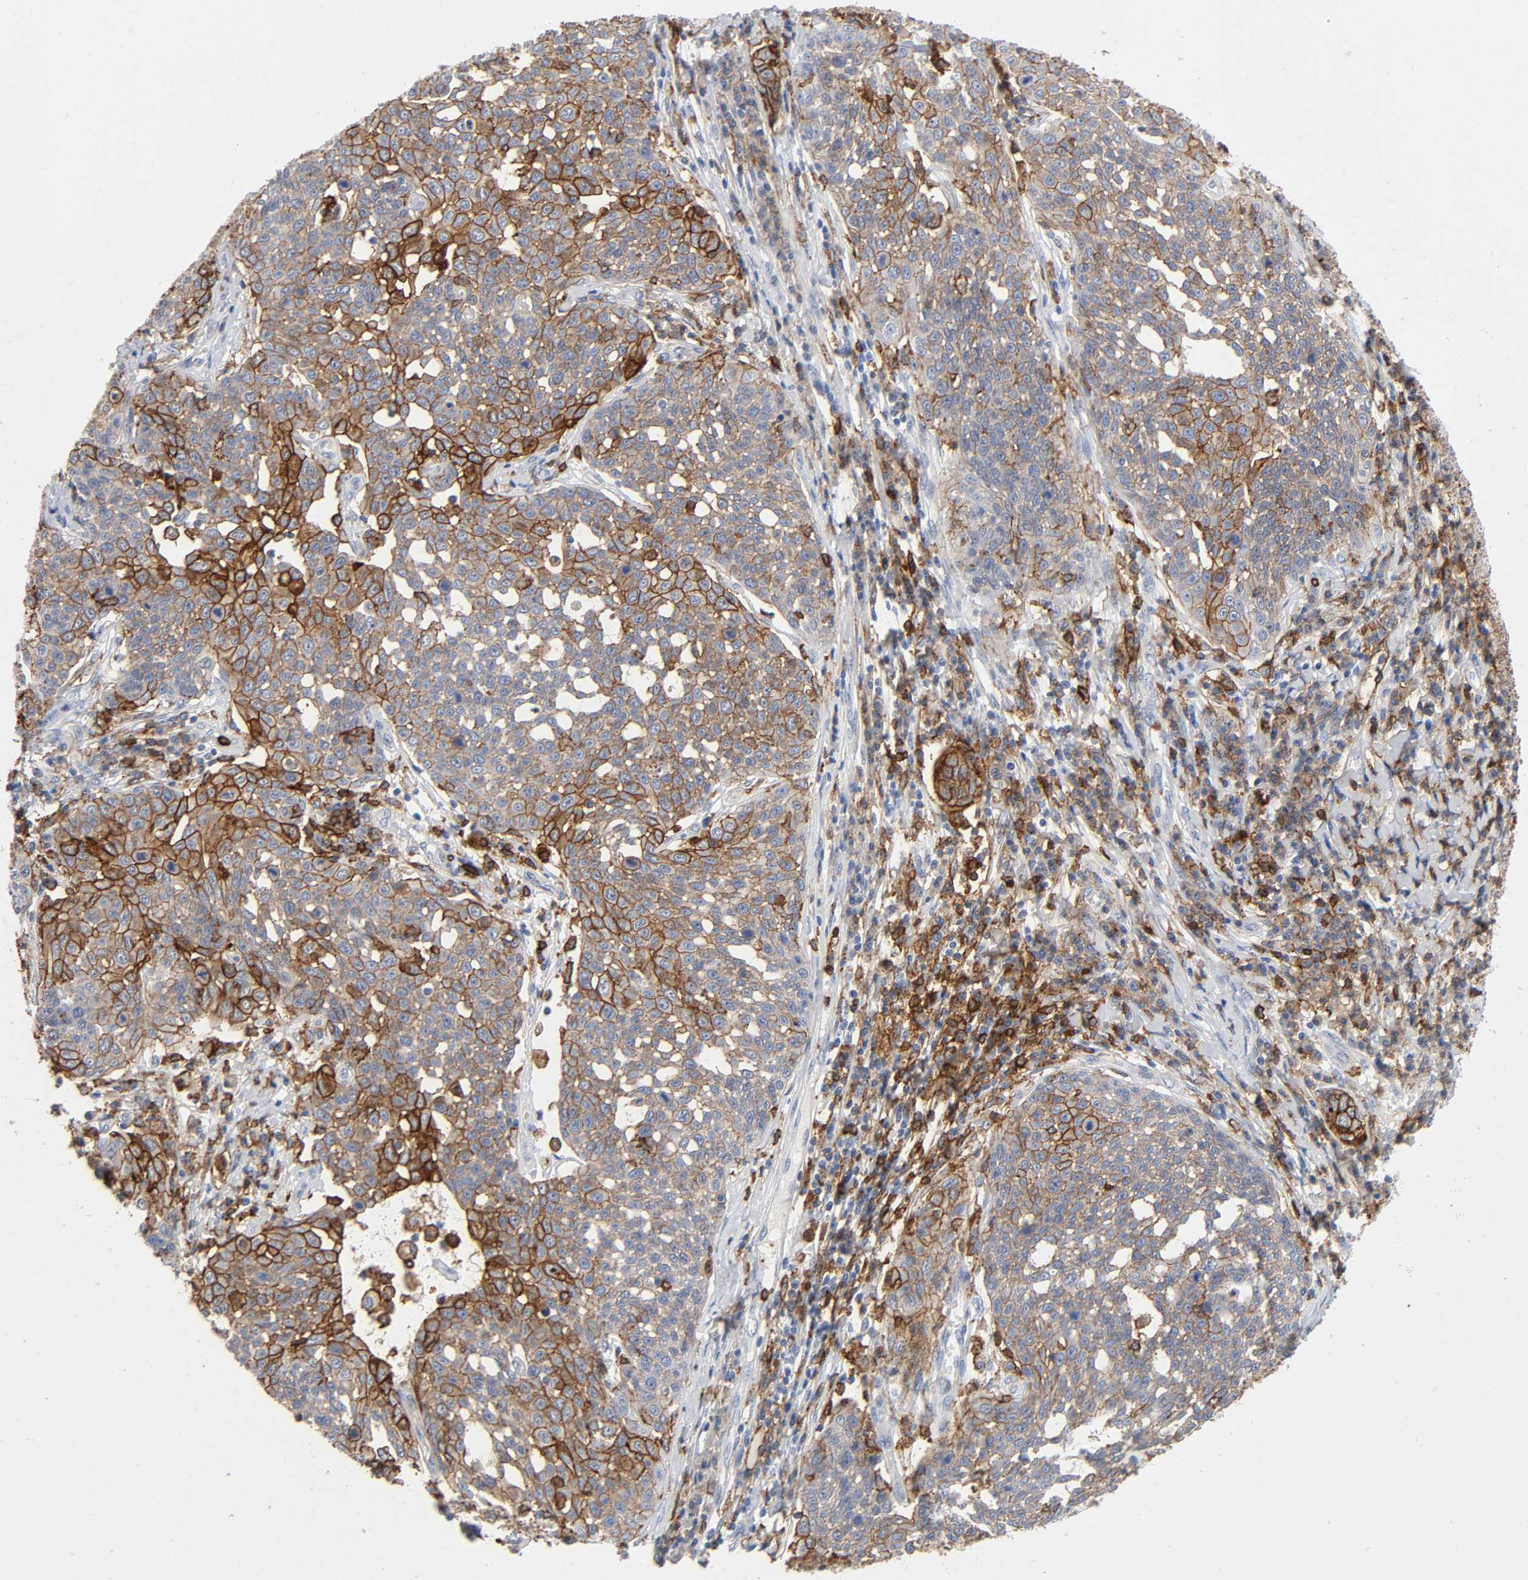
{"staining": {"intensity": "moderate", "quantity": "<25%", "location": "cytoplasmic/membranous"}, "tissue": "cervical cancer", "cell_type": "Tumor cells", "image_type": "cancer", "snomed": [{"axis": "morphology", "description": "Squamous cell carcinoma, NOS"}, {"axis": "topography", "description": "Cervix"}], "caption": "The photomicrograph shows staining of cervical squamous cell carcinoma, revealing moderate cytoplasmic/membranous protein expression (brown color) within tumor cells. (DAB IHC, brown staining for protein, blue staining for nuclei).", "gene": "LYN", "patient": {"sex": "female", "age": 34}}